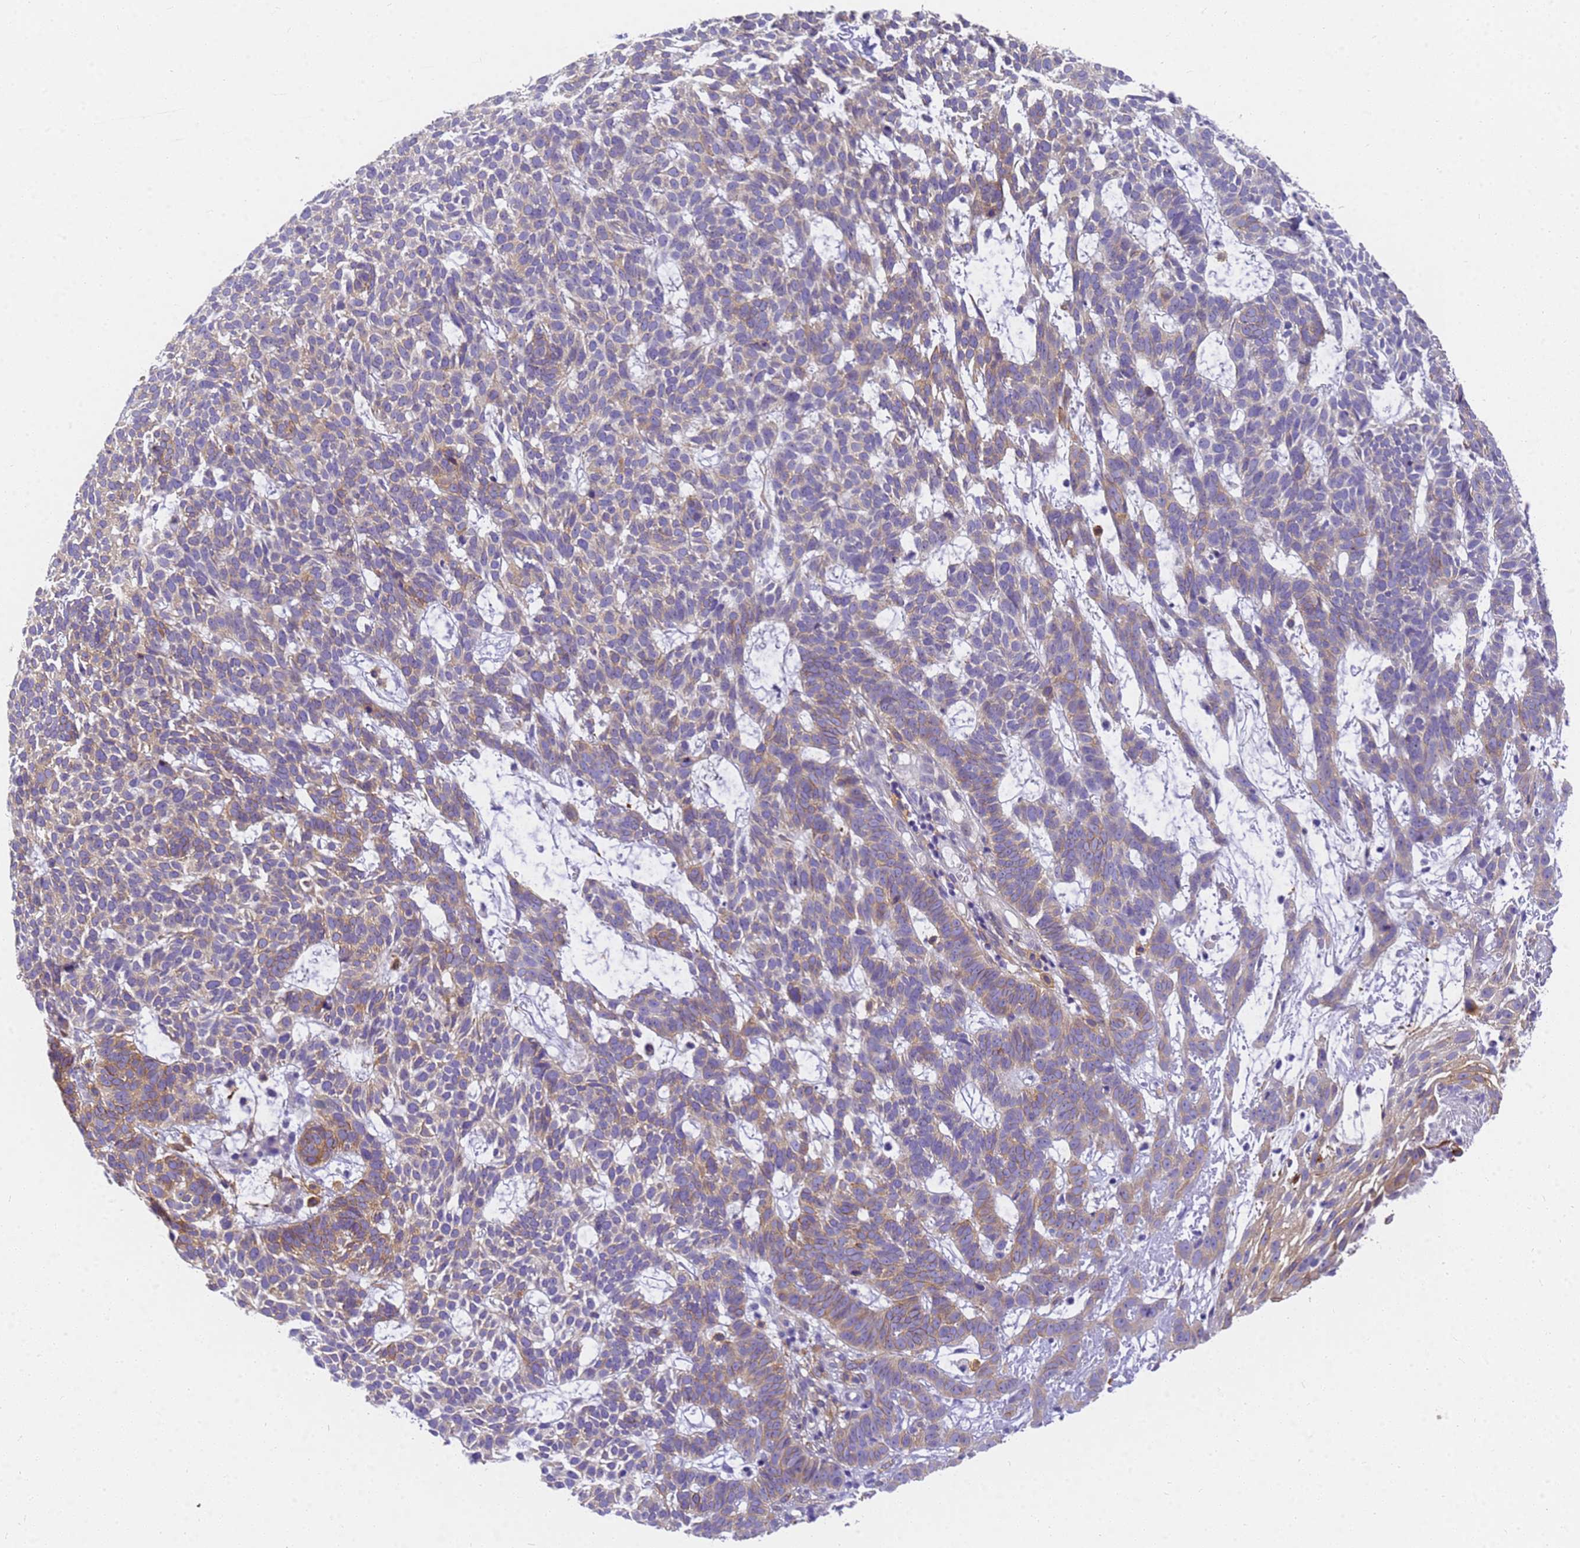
{"staining": {"intensity": "moderate", "quantity": "25%-75%", "location": "cytoplasmic/membranous"}, "tissue": "skin cancer", "cell_type": "Tumor cells", "image_type": "cancer", "snomed": [{"axis": "morphology", "description": "Basal cell carcinoma"}, {"axis": "topography", "description": "Skin"}], "caption": "There is medium levels of moderate cytoplasmic/membranous positivity in tumor cells of basal cell carcinoma (skin), as demonstrated by immunohistochemical staining (brown color).", "gene": "MVB12A", "patient": {"sex": "female", "age": 78}}